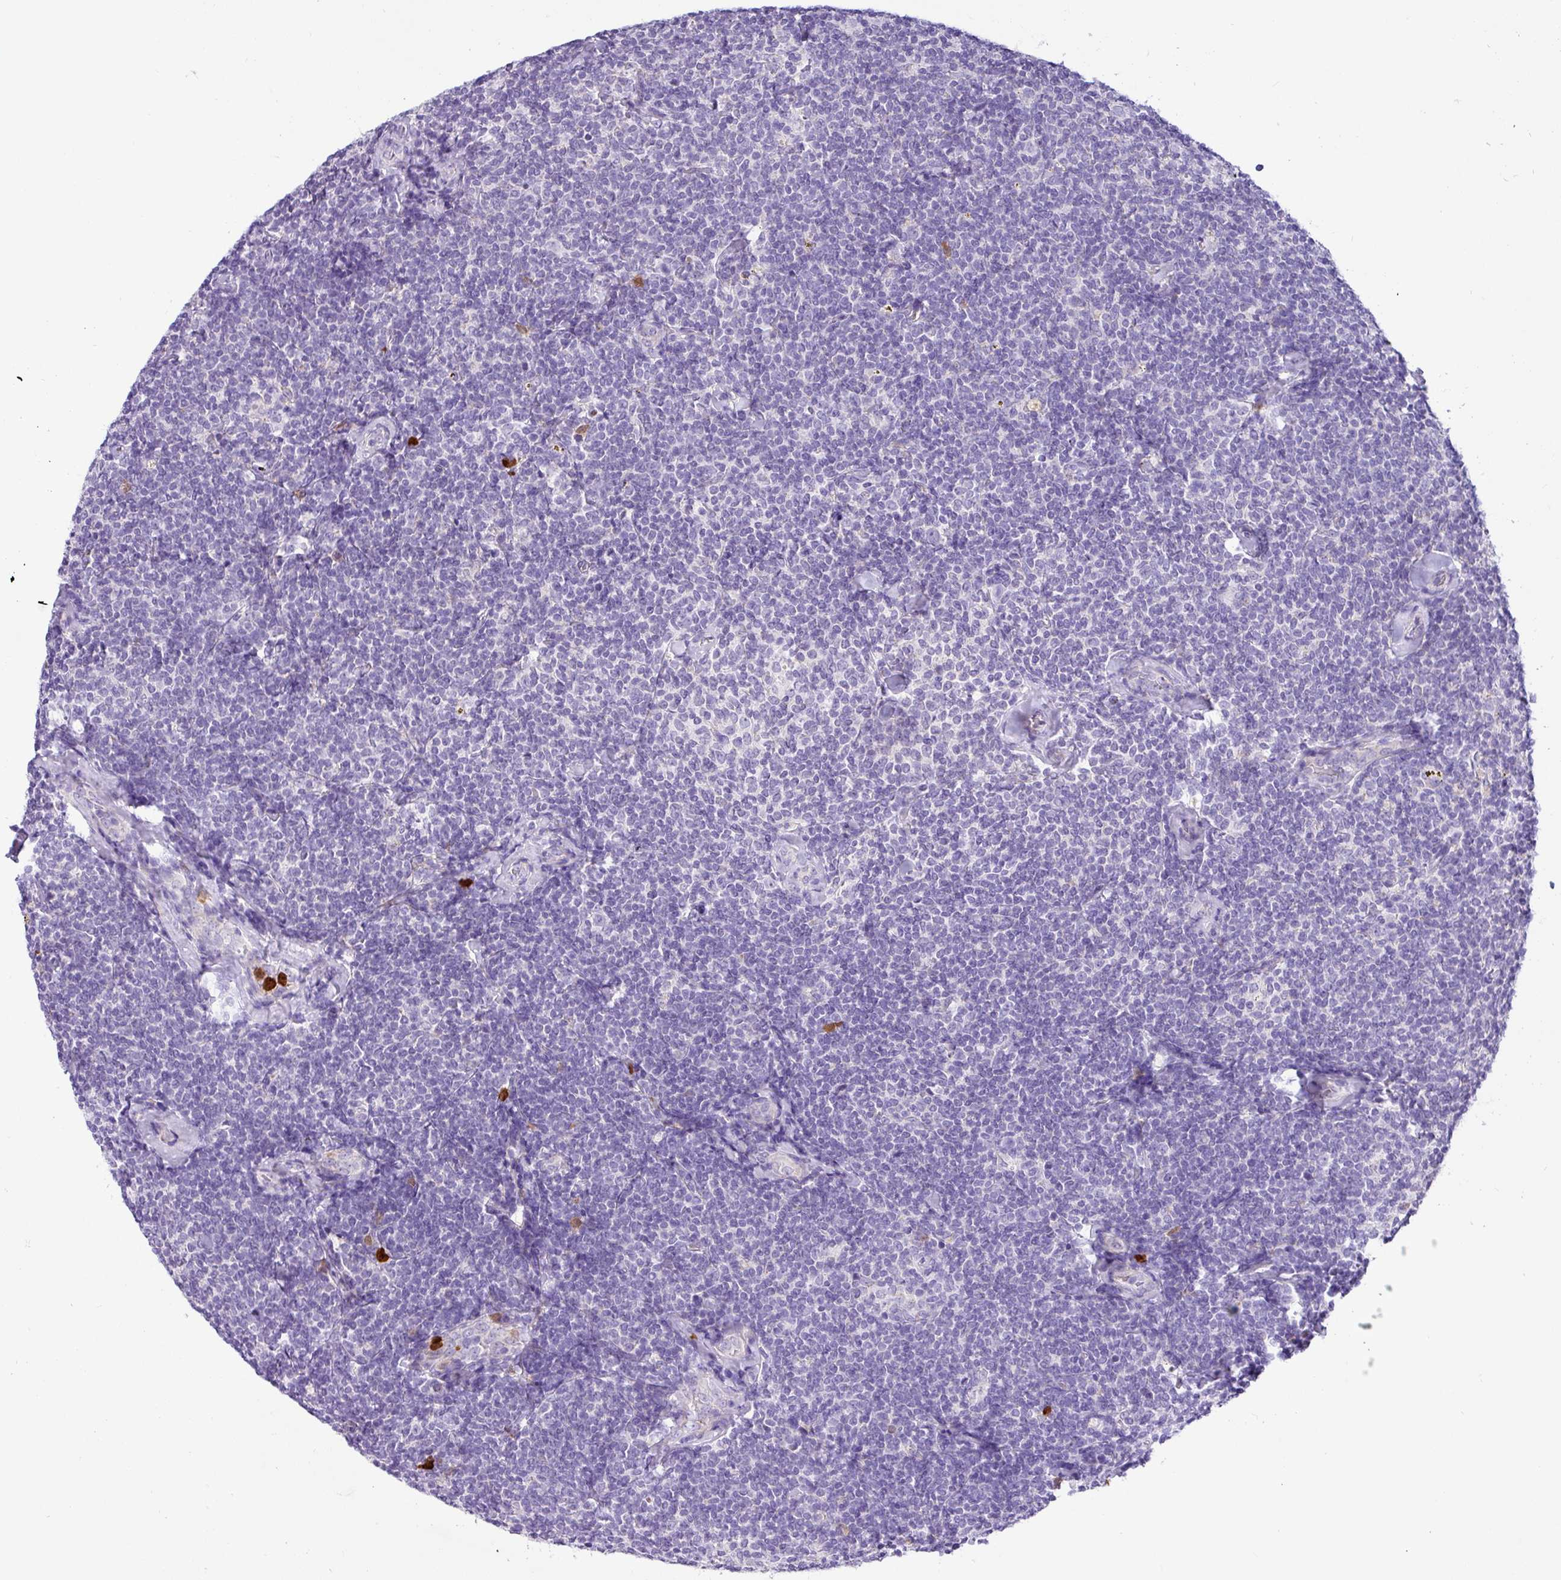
{"staining": {"intensity": "negative", "quantity": "none", "location": "none"}, "tissue": "lymphoma", "cell_type": "Tumor cells", "image_type": "cancer", "snomed": [{"axis": "morphology", "description": "Malignant lymphoma, non-Hodgkin's type, Low grade"}, {"axis": "topography", "description": "Lymph node"}], "caption": "Tumor cells show no significant staining in malignant lymphoma, non-Hodgkin's type (low-grade). (DAB IHC, high magnification).", "gene": "SH2D3C", "patient": {"sex": "female", "age": 56}}